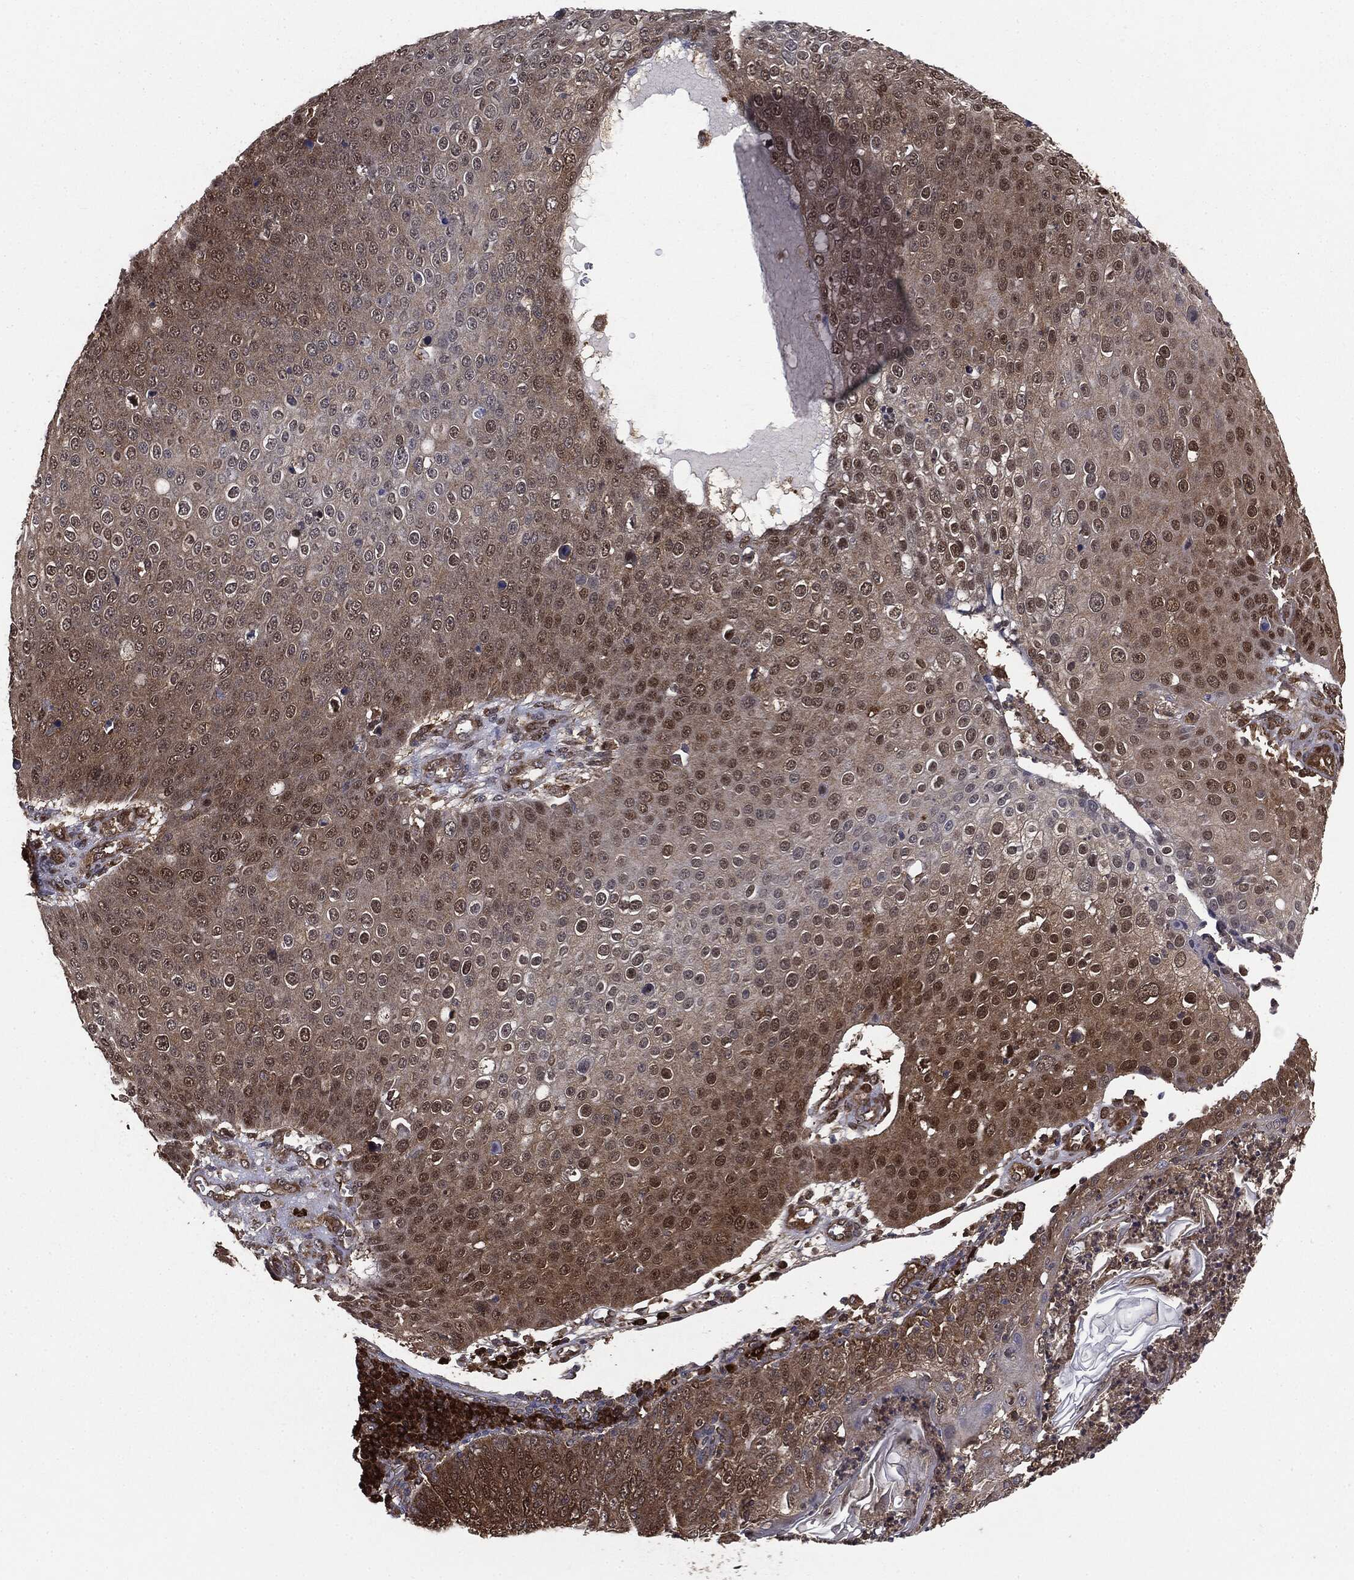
{"staining": {"intensity": "moderate", "quantity": "25%-75%", "location": "cytoplasmic/membranous,nuclear"}, "tissue": "skin cancer", "cell_type": "Tumor cells", "image_type": "cancer", "snomed": [{"axis": "morphology", "description": "Squamous cell carcinoma, NOS"}, {"axis": "topography", "description": "Skin"}], "caption": "Tumor cells demonstrate medium levels of moderate cytoplasmic/membranous and nuclear staining in approximately 25%-75% of cells in squamous cell carcinoma (skin).", "gene": "NME1", "patient": {"sex": "male", "age": 71}}